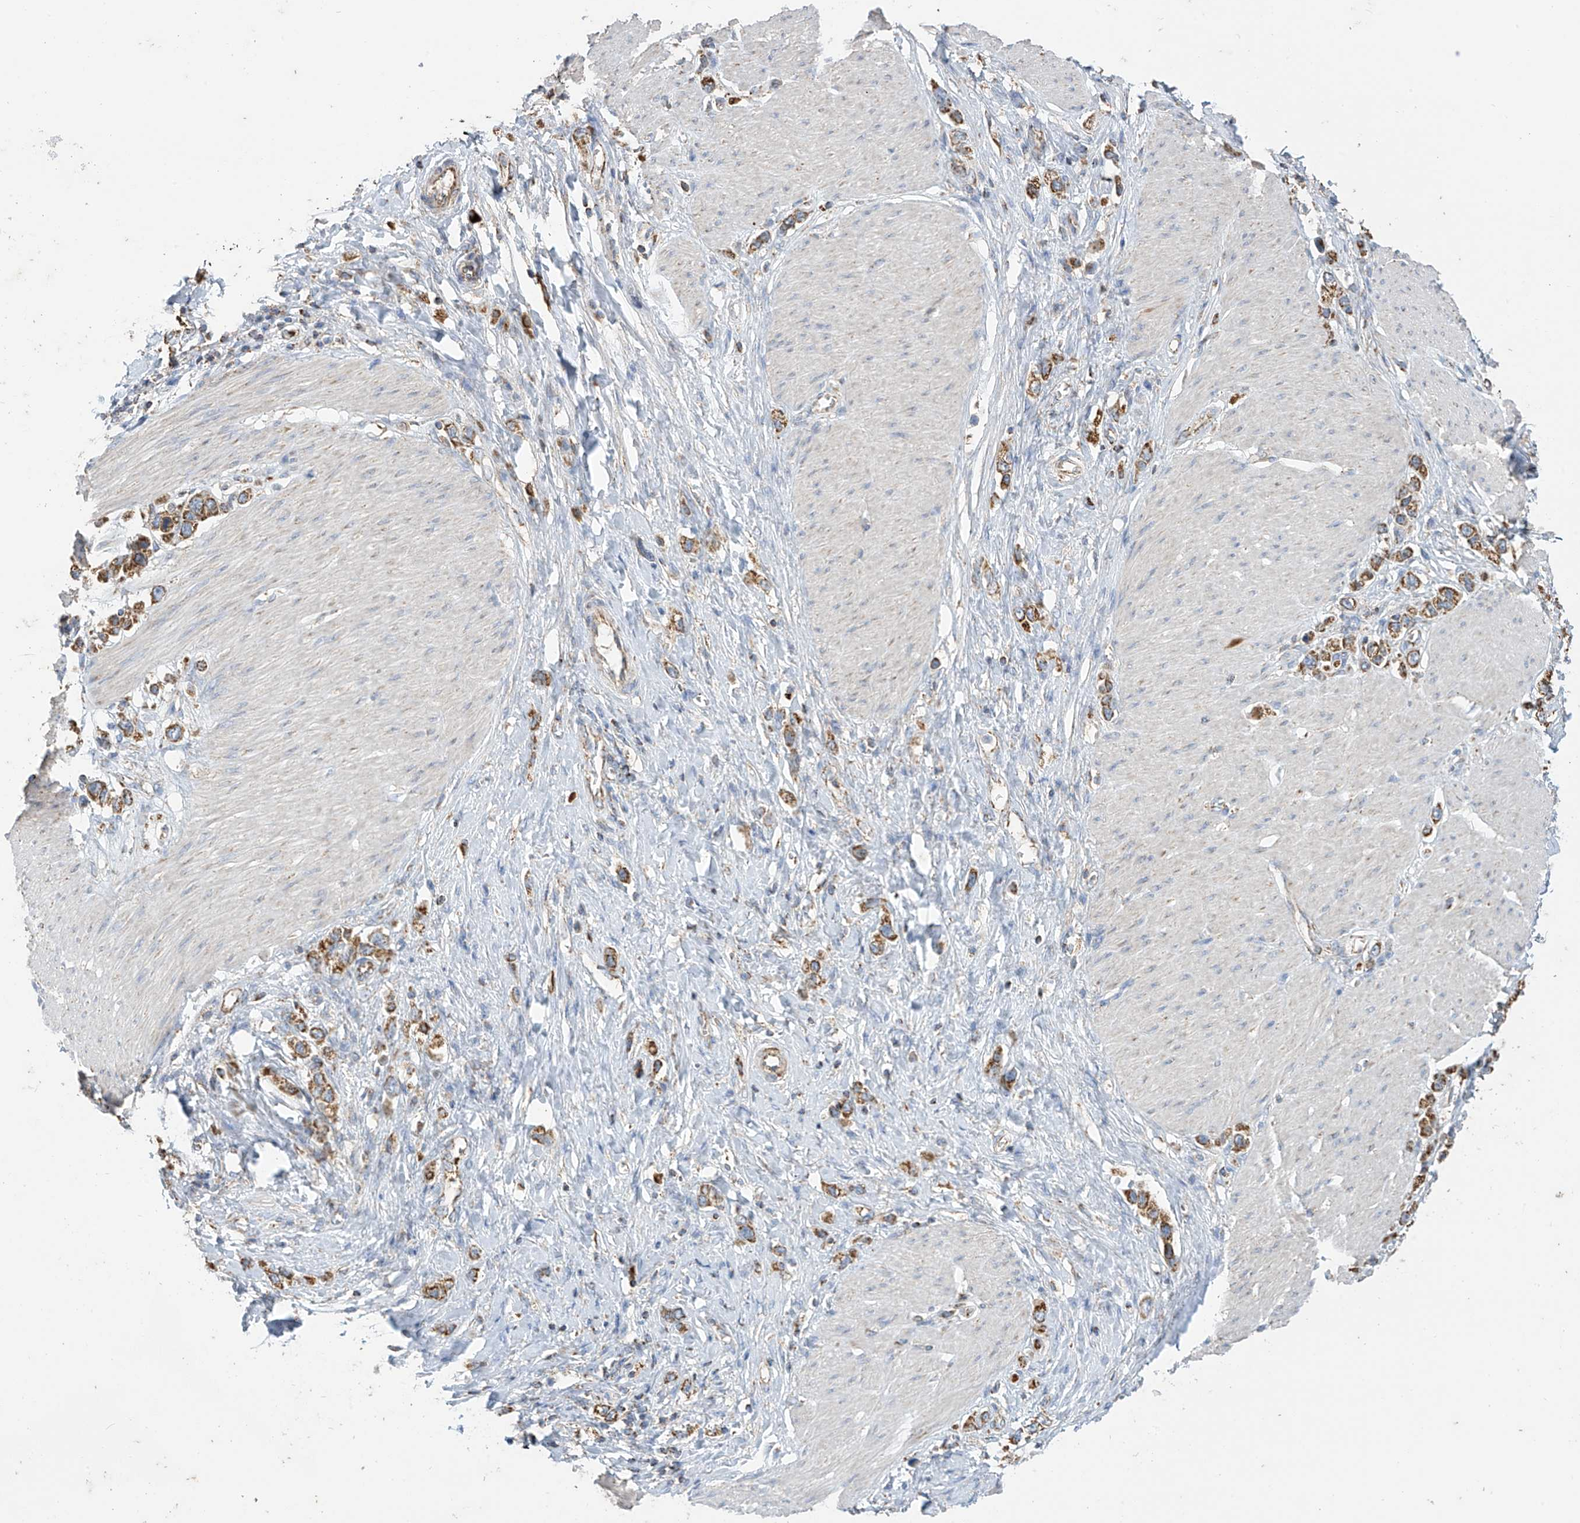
{"staining": {"intensity": "moderate", "quantity": ">75%", "location": "cytoplasmic/membranous"}, "tissue": "stomach cancer", "cell_type": "Tumor cells", "image_type": "cancer", "snomed": [{"axis": "morphology", "description": "Normal tissue, NOS"}, {"axis": "morphology", "description": "Adenocarcinoma, NOS"}, {"axis": "topography", "description": "Stomach, upper"}, {"axis": "topography", "description": "Stomach"}], "caption": "Immunohistochemistry (DAB) staining of human stomach cancer (adenocarcinoma) displays moderate cytoplasmic/membranous protein expression in approximately >75% of tumor cells. The staining was performed using DAB (3,3'-diaminobenzidine) to visualize the protein expression in brown, while the nuclei were stained in blue with hematoxylin (Magnification: 20x).", "gene": "PNPT1", "patient": {"sex": "female", "age": 65}}